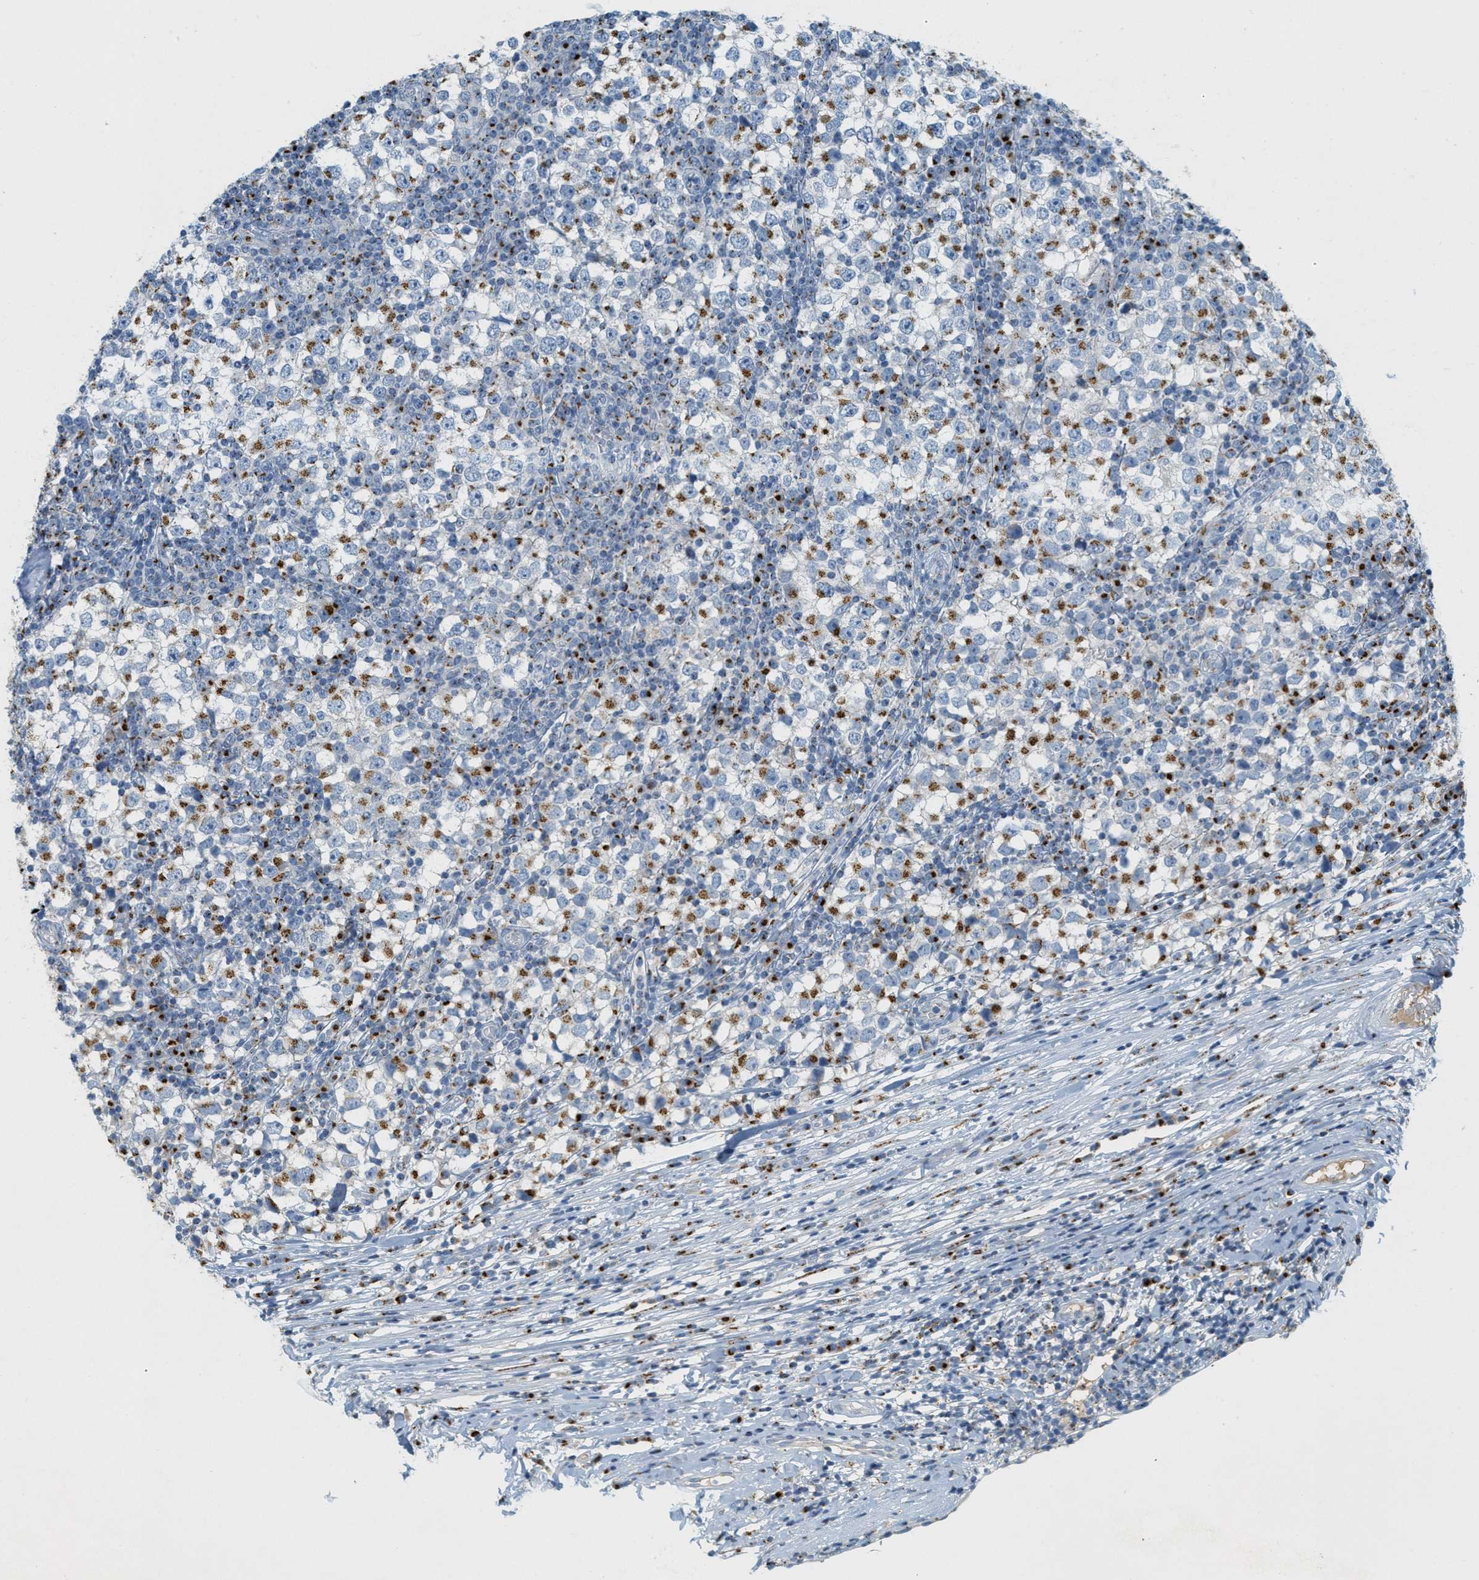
{"staining": {"intensity": "moderate", "quantity": "25%-75%", "location": "cytoplasmic/membranous"}, "tissue": "testis cancer", "cell_type": "Tumor cells", "image_type": "cancer", "snomed": [{"axis": "morphology", "description": "Seminoma, NOS"}, {"axis": "topography", "description": "Testis"}], "caption": "Immunohistochemistry photomicrograph of human testis seminoma stained for a protein (brown), which displays medium levels of moderate cytoplasmic/membranous staining in approximately 25%-75% of tumor cells.", "gene": "ENTPD4", "patient": {"sex": "male", "age": 65}}